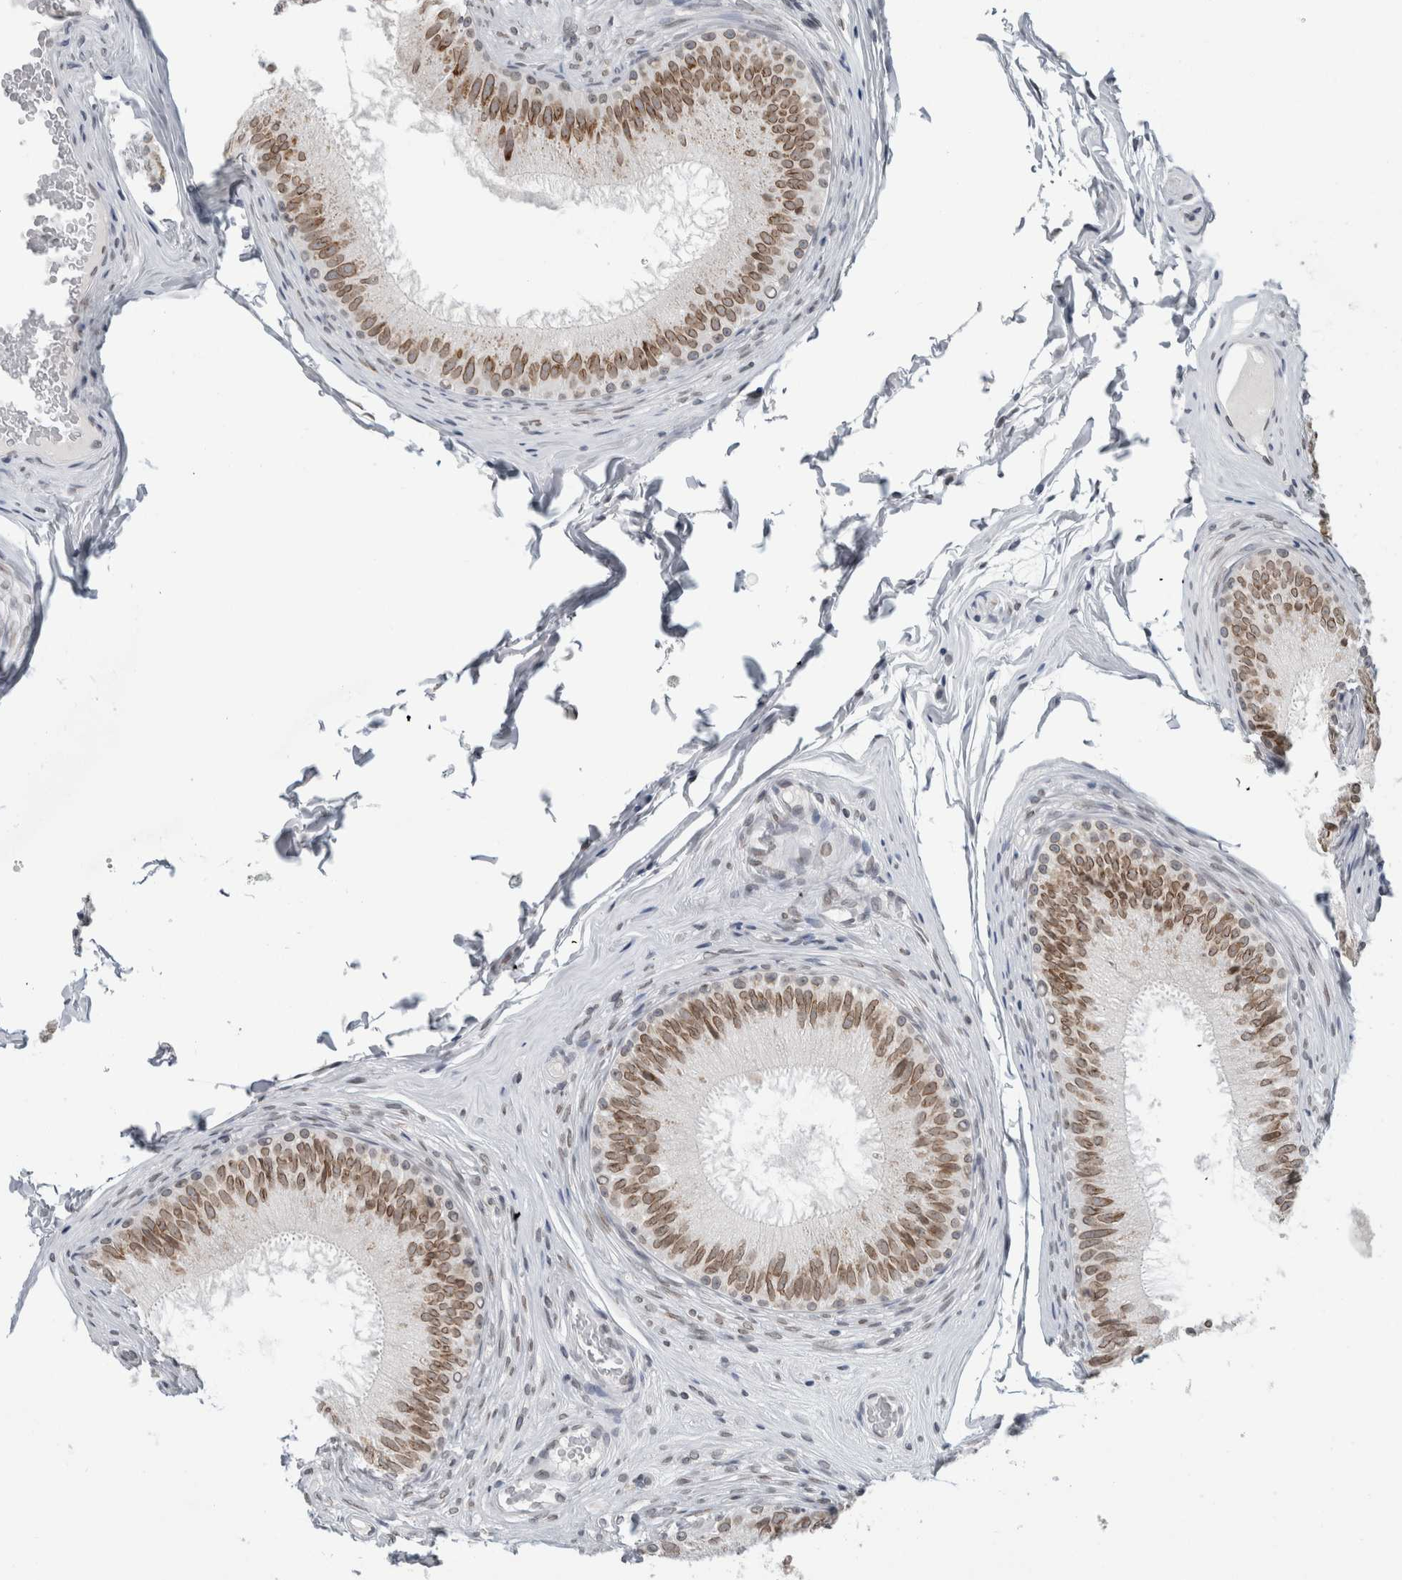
{"staining": {"intensity": "moderate", "quantity": ">75%", "location": "cytoplasmic/membranous,nuclear"}, "tissue": "epididymis", "cell_type": "Glandular cells", "image_type": "normal", "snomed": [{"axis": "morphology", "description": "Normal tissue, NOS"}, {"axis": "topography", "description": "Epididymis"}], "caption": "Immunohistochemical staining of benign epididymis shows >75% levels of moderate cytoplasmic/membranous,nuclear protein staining in approximately >75% of glandular cells.", "gene": "ZNF770", "patient": {"sex": "male", "age": 32}}